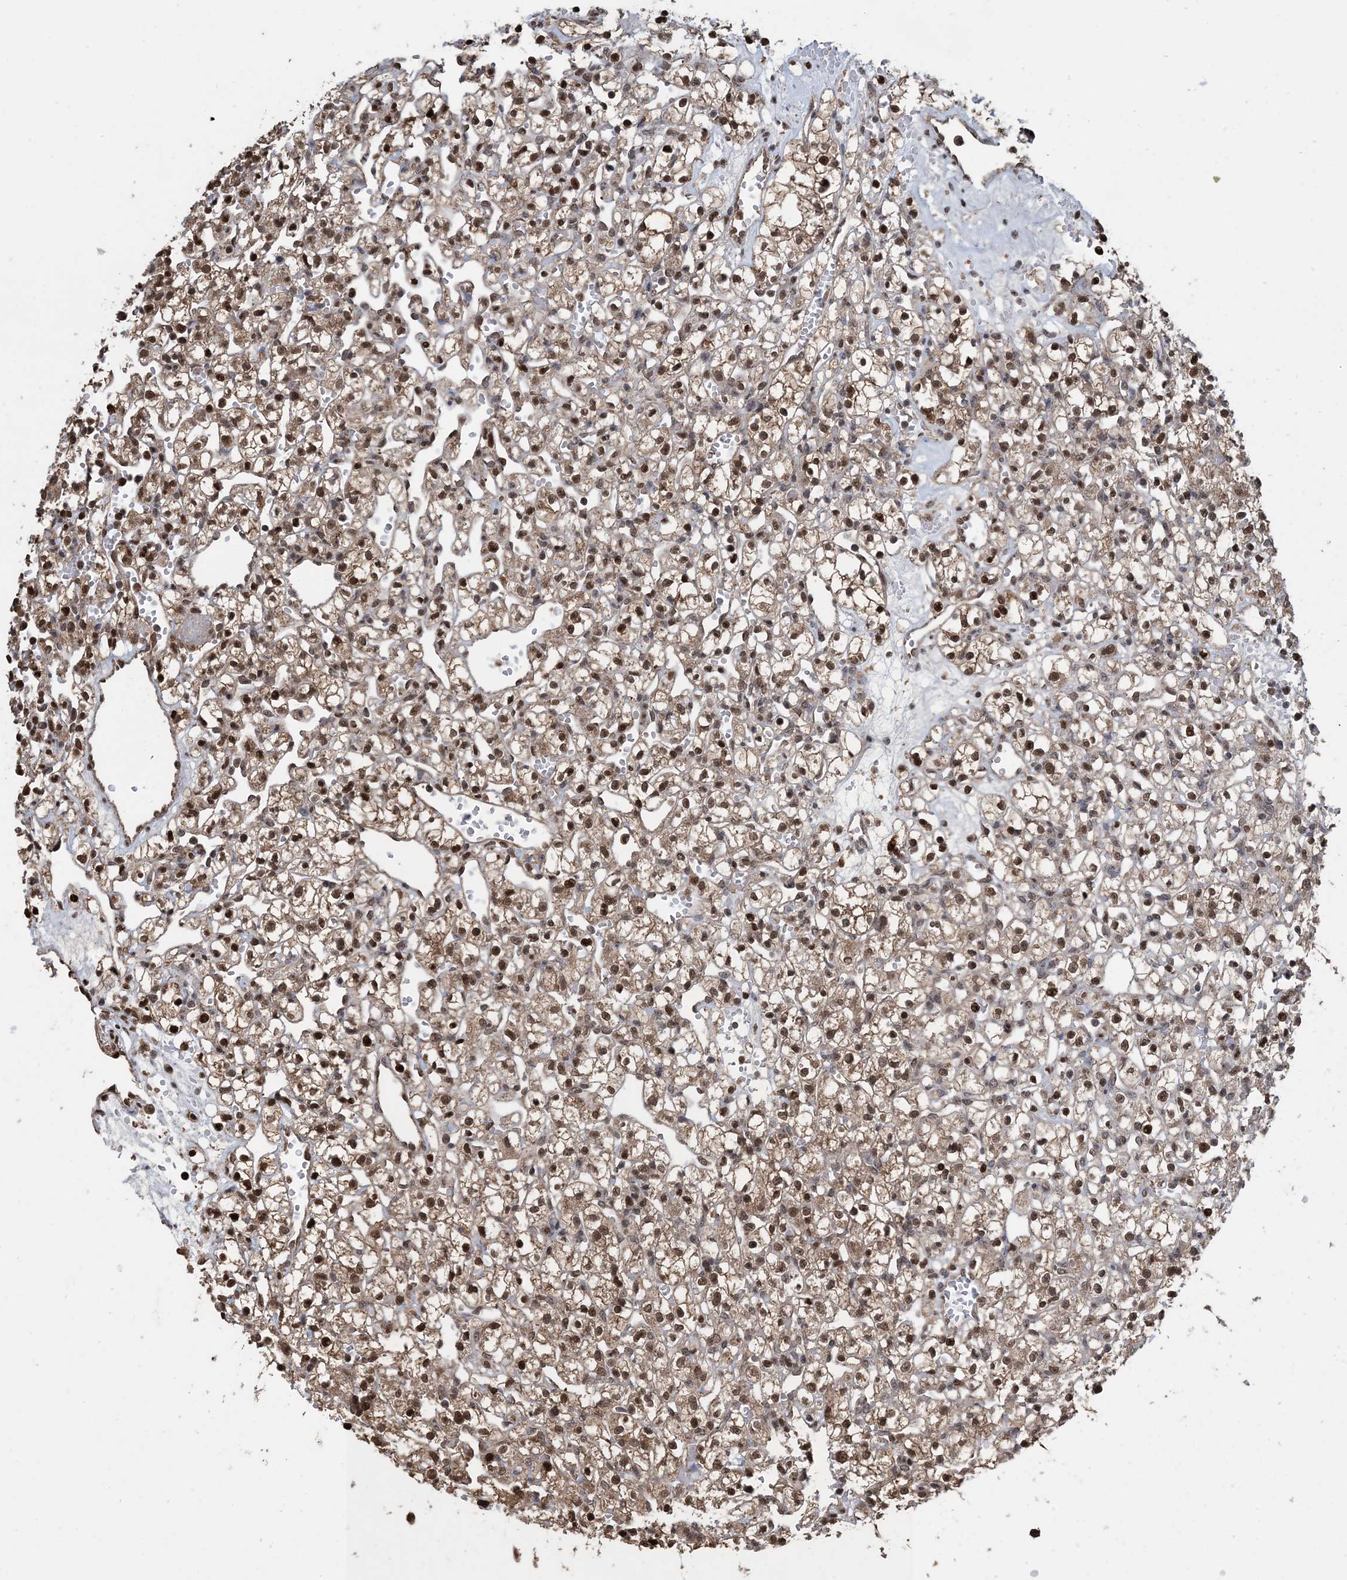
{"staining": {"intensity": "strong", "quantity": ">75%", "location": "cytoplasmic/membranous,nuclear"}, "tissue": "renal cancer", "cell_type": "Tumor cells", "image_type": "cancer", "snomed": [{"axis": "morphology", "description": "Adenocarcinoma, NOS"}, {"axis": "topography", "description": "Kidney"}], "caption": "A micrograph of human renal cancer stained for a protein demonstrates strong cytoplasmic/membranous and nuclear brown staining in tumor cells.", "gene": "HSPA1A", "patient": {"sex": "female", "age": 59}}